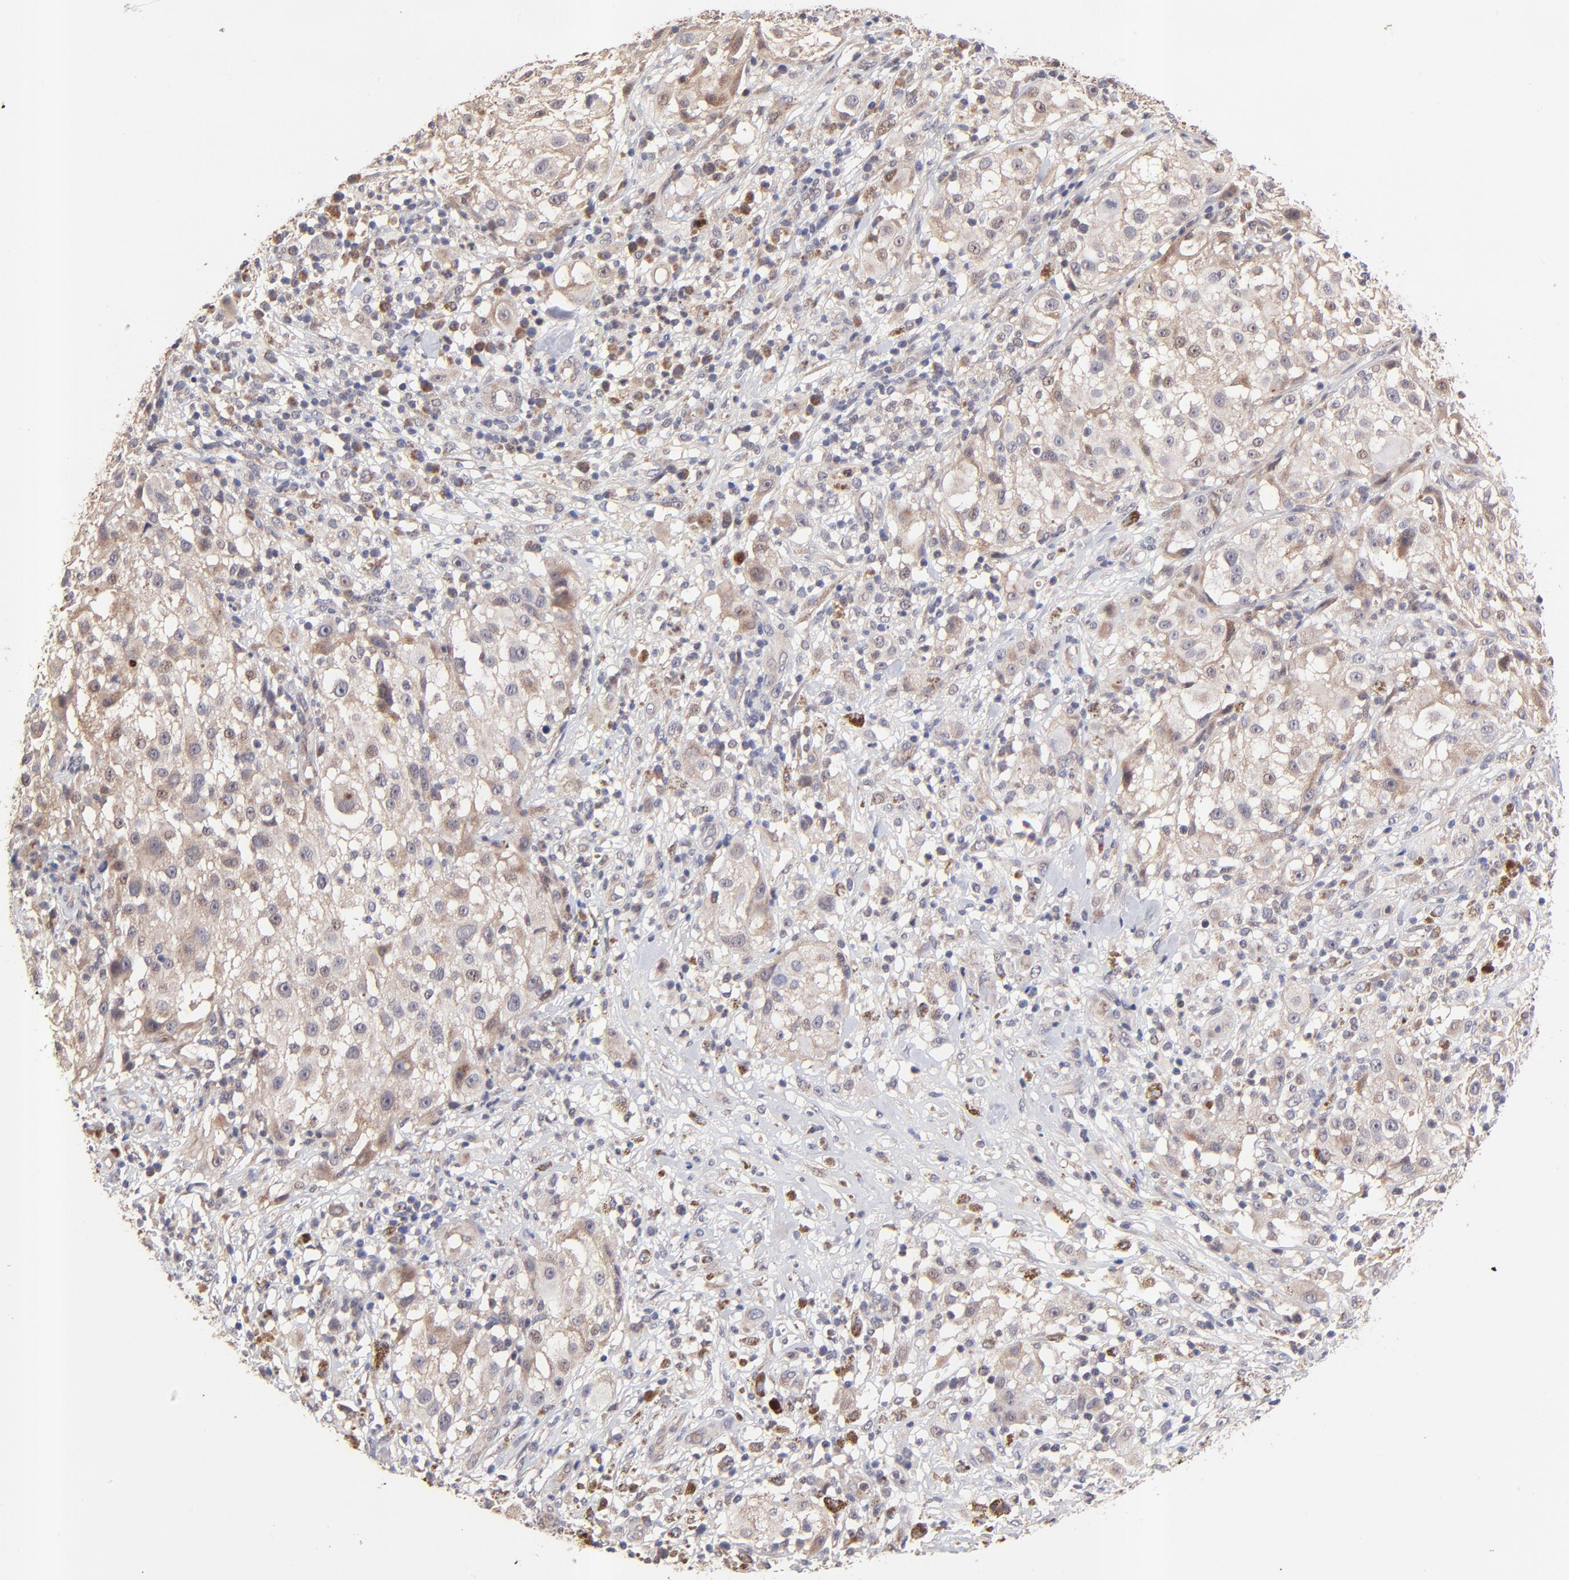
{"staining": {"intensity": "weak", "quantity": "25%-75%", "location": "cytoplasmic/membranous,nuclear"}, "tissue": "melanoma", "cell_type": "Tumor cells", "image_type": "cancer", "snomed": [{"axis": "morphology", "description": "Necrosis, NOS"}, {"axis": "morphology", "description": "Malignant melanoma, NOS"}, {"axis": "topography", "description": "Skin"}], "caption": "There is low levels of weak cytoplasmic/membranous and nuclear positivity in tumor cells of malignant melanoma, as demonstrated by immunohistochemical staining (brown color).", "gene": "BAIAP2L2", "patient": {"sex": "female", "age": 87}}